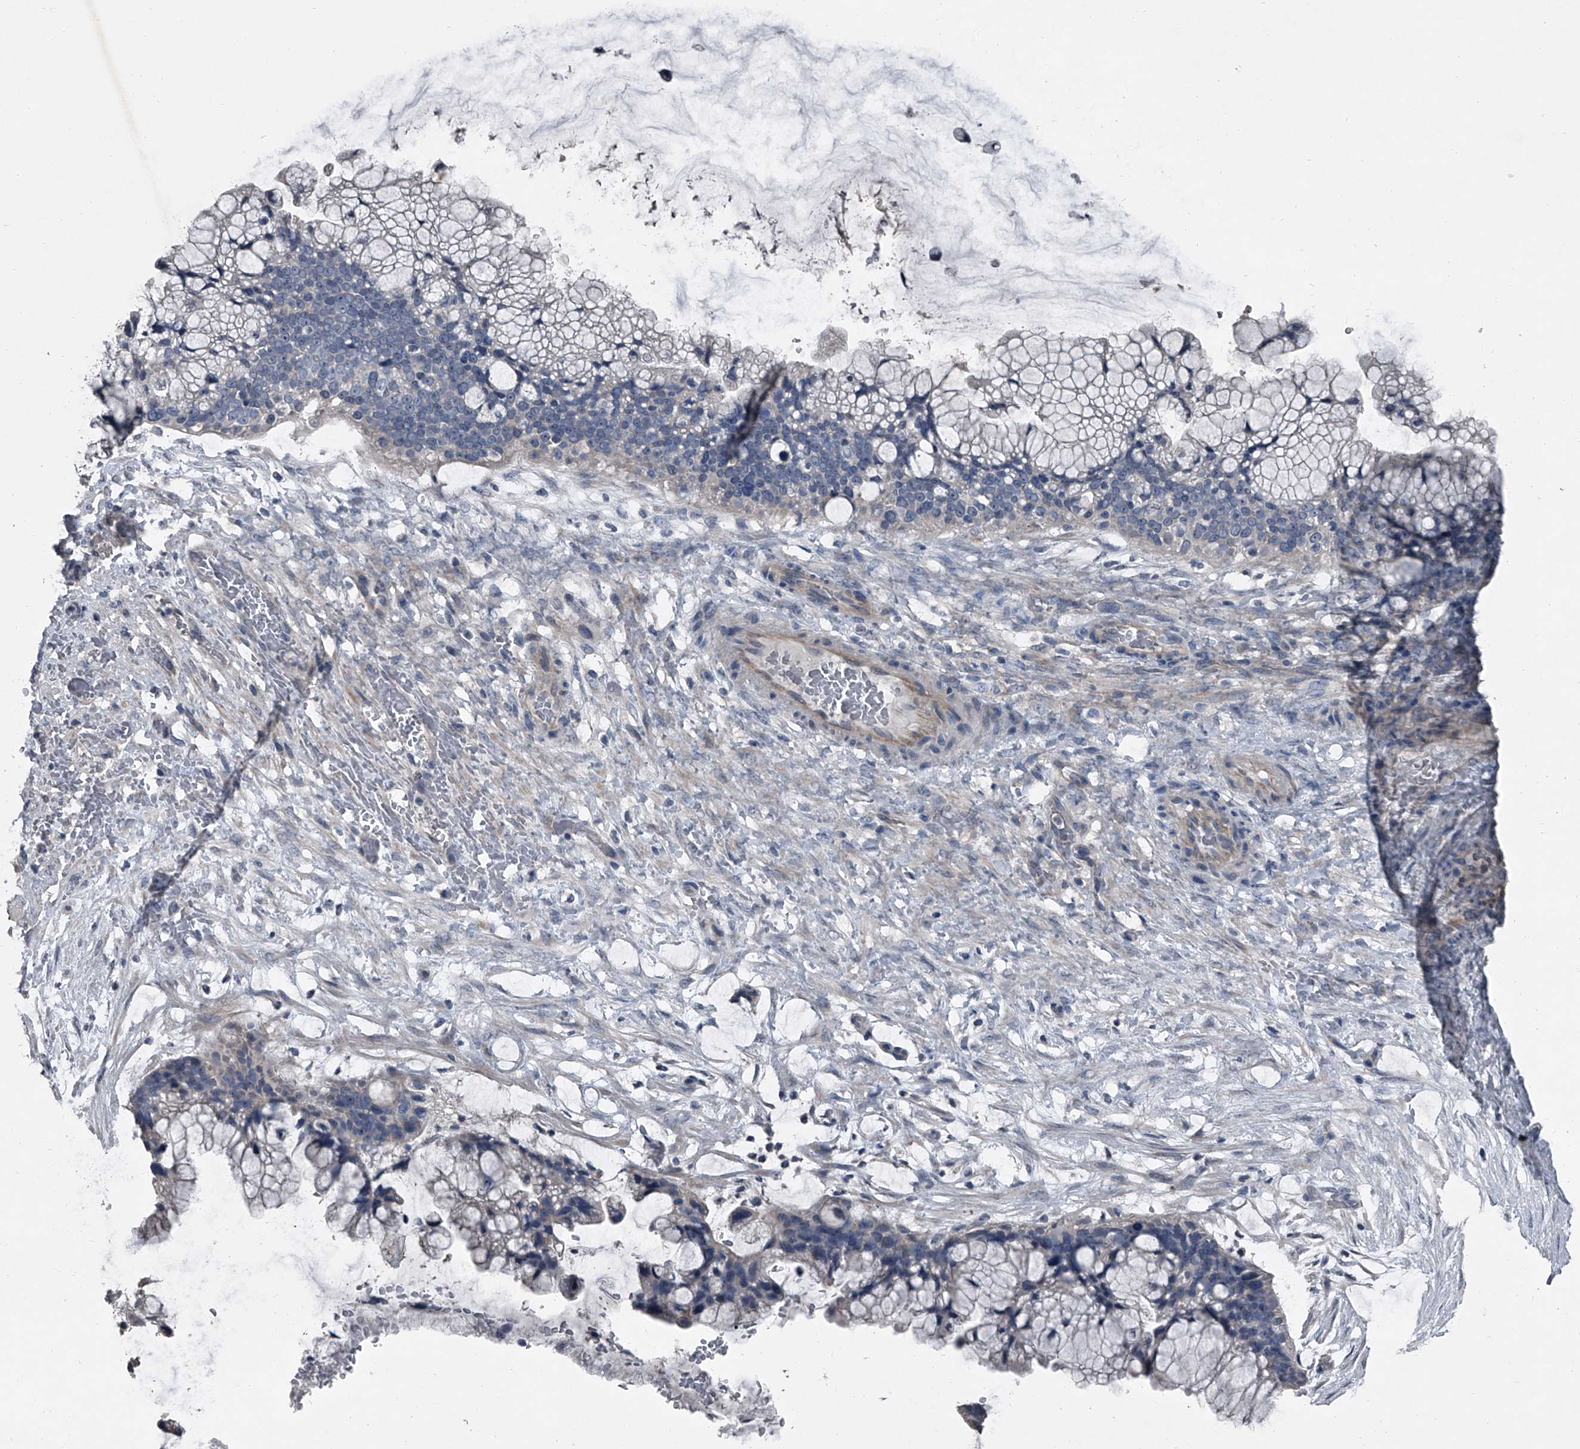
{"staining": {"intensity": "negative", "quantity": "none", "location": "none"}, "tissue": "ovarian cancer", "cell_type": "Tumor cells", "image_type": "cancer", "snomed": [{"axis": "morphology", "description": "Cystadenocarcinoma, mucinous, NOS"}, {"axis": "topography", "description": "Ovary"}], "caption": "Immunohistochemistry (IHC) photomicrograph of neoplastic tissue: human ovarian cancer stained with DAB (3,3'-diaminobenzidine) shows no significant protein expression in tumor cells. Nuclei are stained in blue.", "gene": "HEPHL1", "patient": {"sex": "female", "age": 37}}